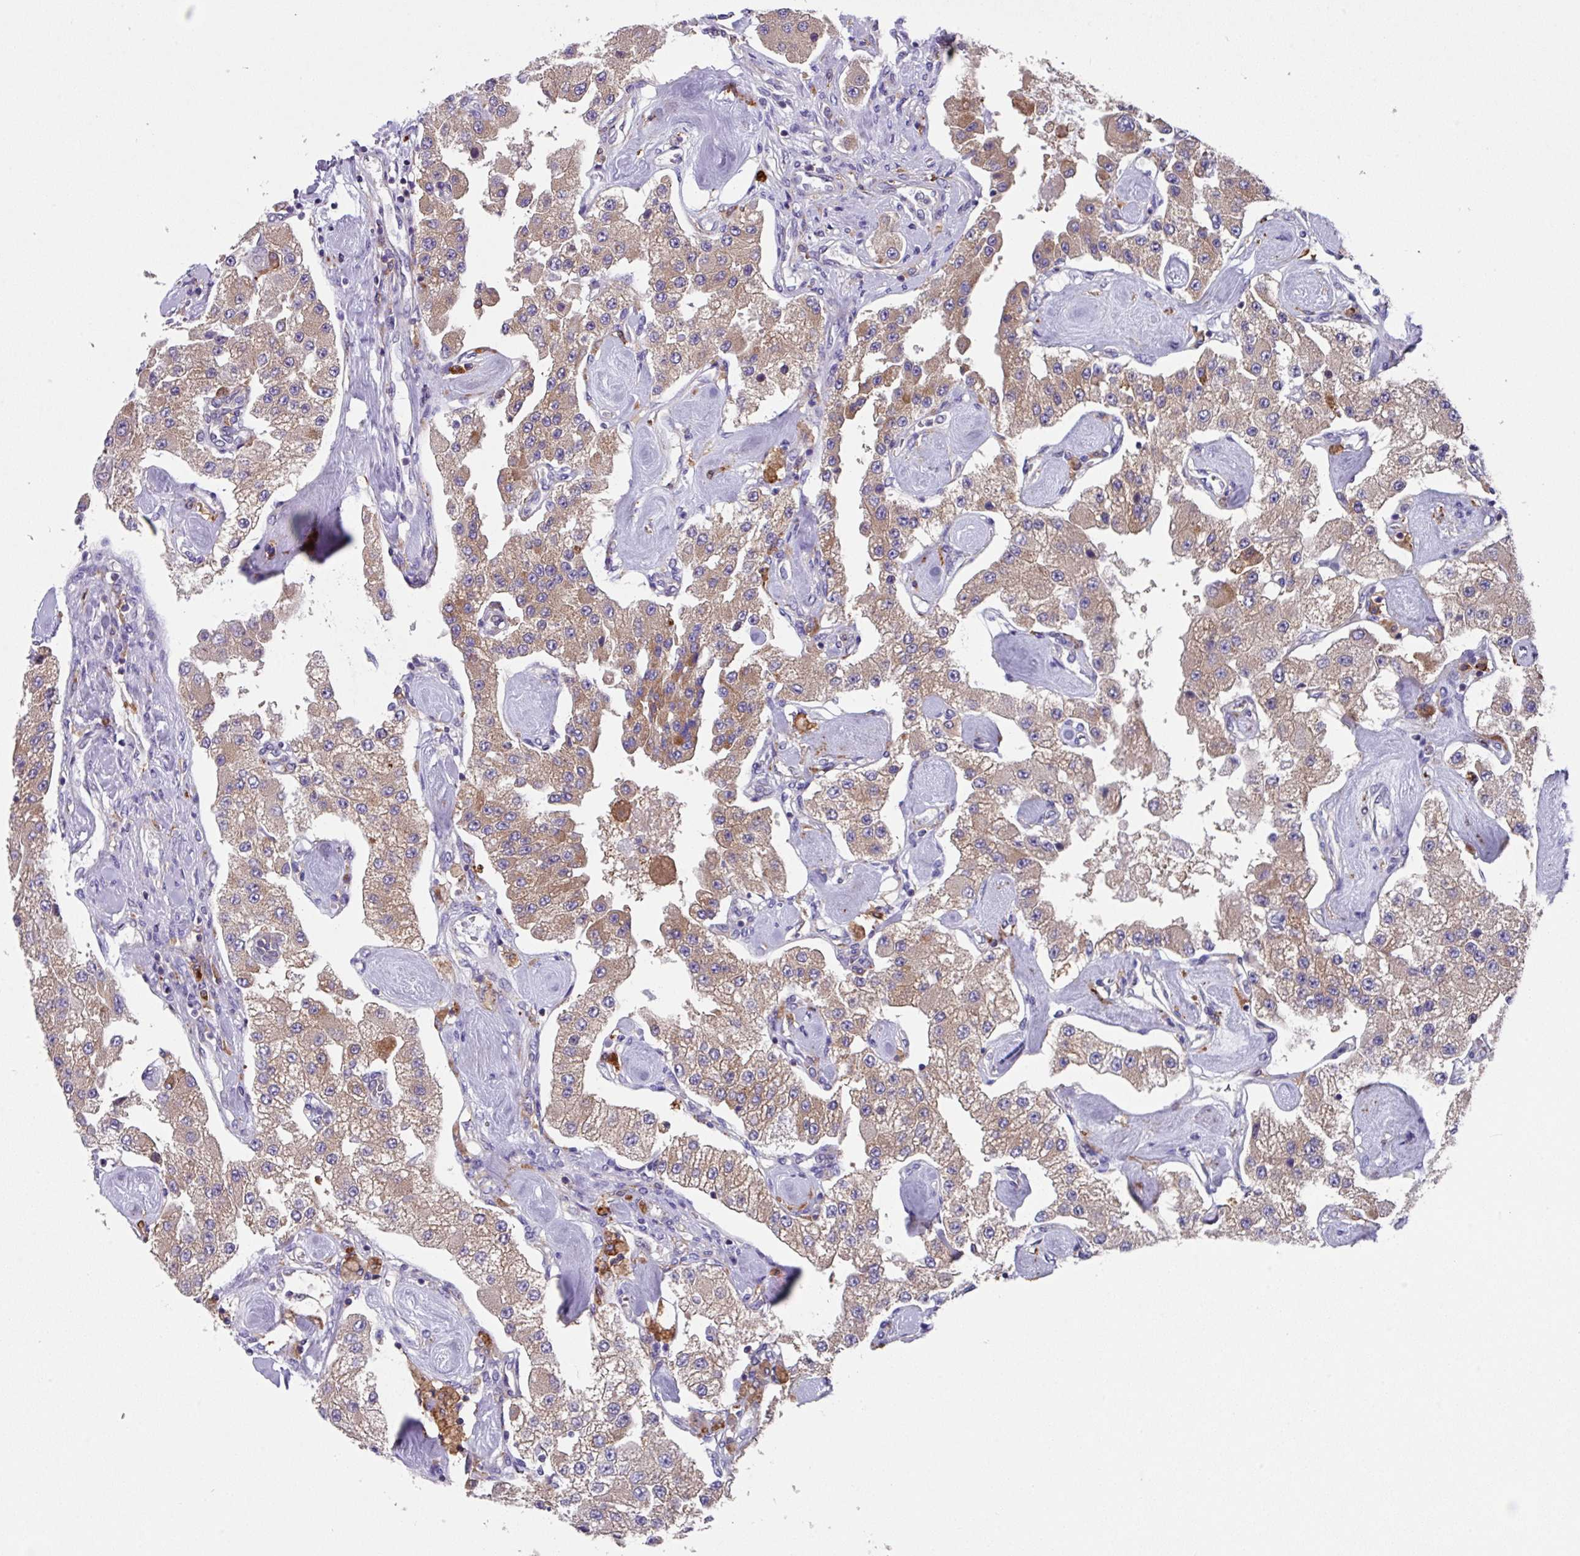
{"staining": {"intensity": "weak", "quantity": ">75%", "location": "cytoplasmic/membranous"}, "tissue": "carcinoid", "cell_type": "Tumor cells", "image_type": "cancer", "snomed": [{"axis": "morphology", "description": "Carcinoid, malignant, NOS"}, {"axis": "topography", "description": "Pancreas"}], "caption": "The image demonstrates immunohistochemical staining of carcinoid (malignant). There is weak cytoplasmic/membranous positivity is present in about >75% of tumor cells.", "gene": "EIF4B", "patient": {"sex": "male", "age": 41}}